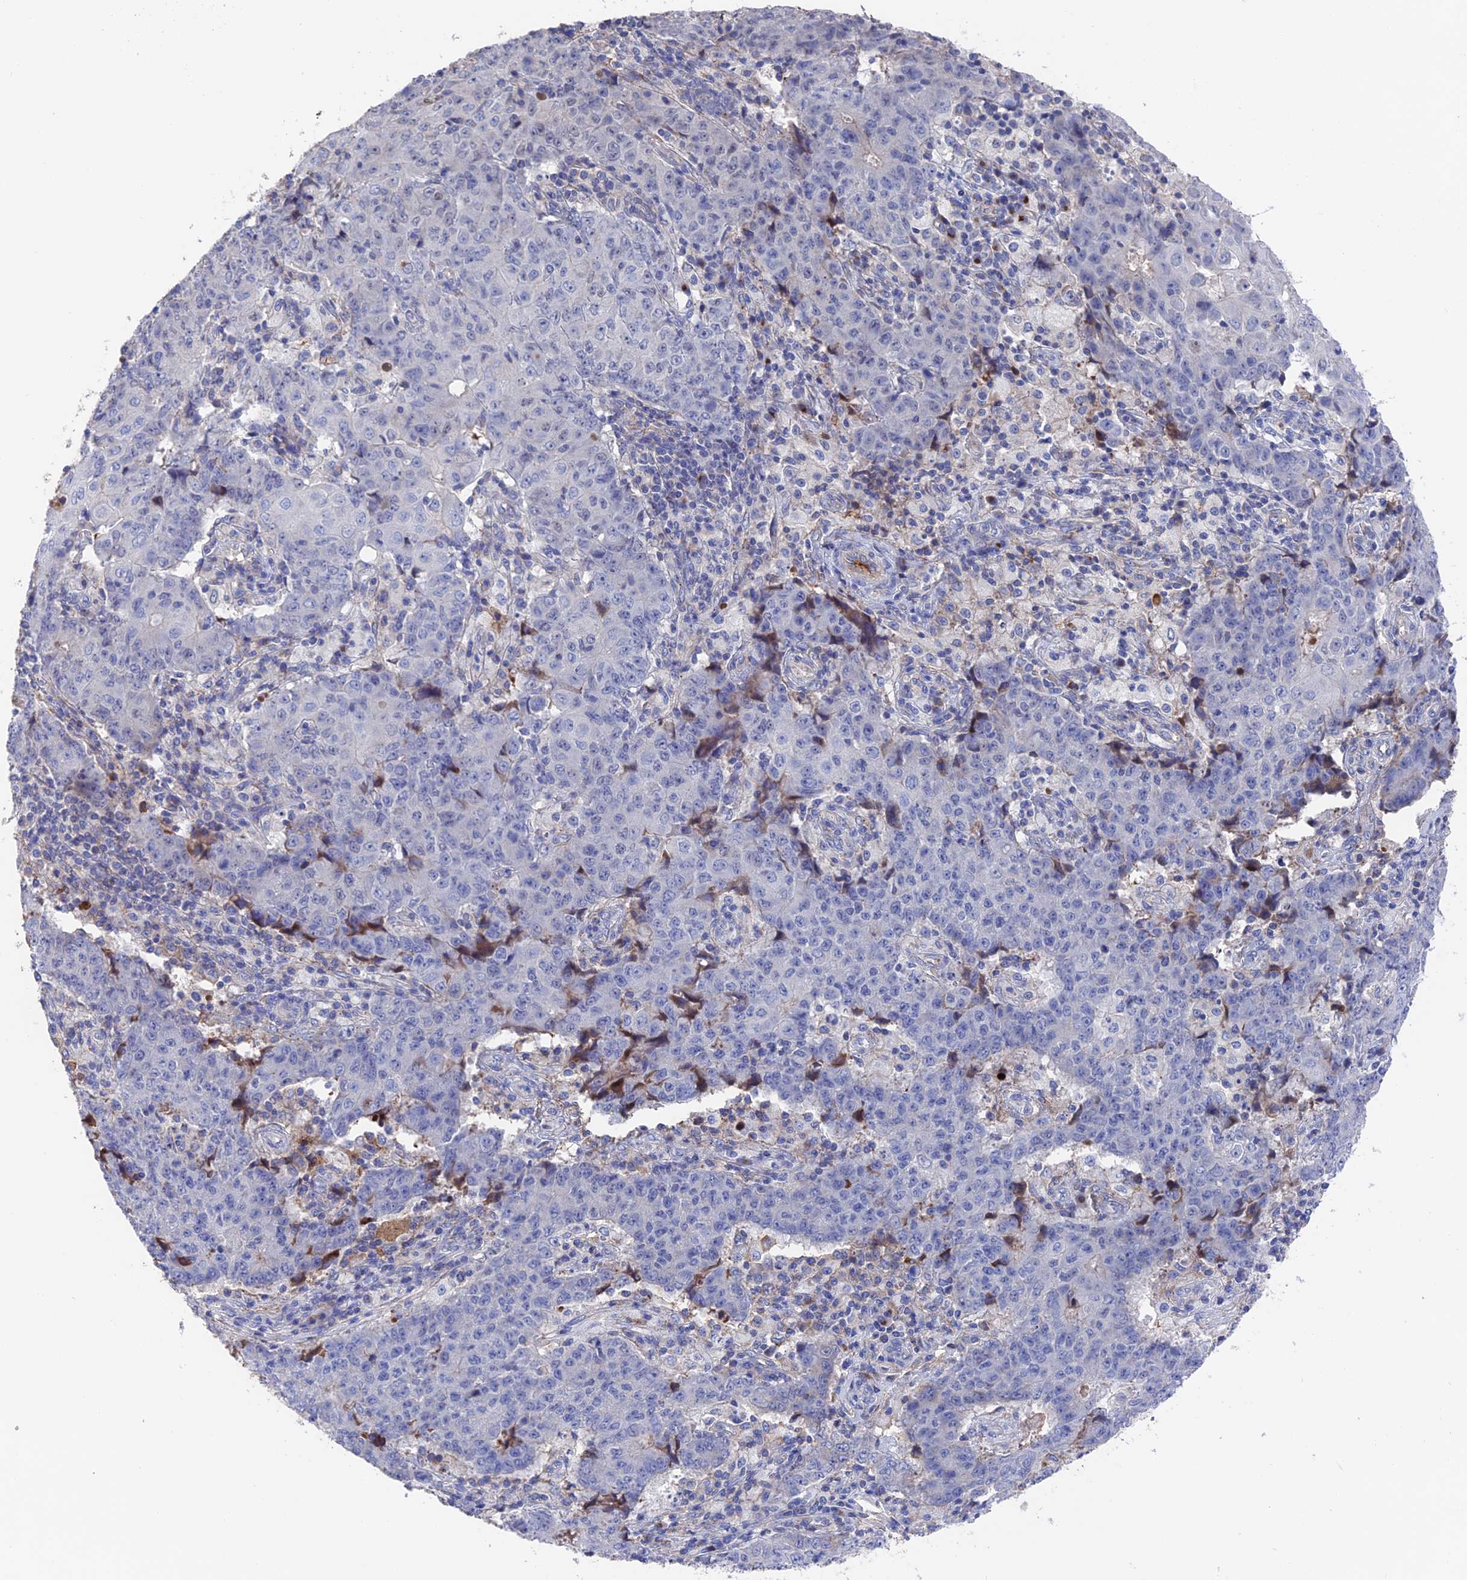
{"staining": {"intensity": "negative", "quantity": "none", "location": "none"}, "tissue": "ovarian cancer", "cell_type": "Tumor cells", "image_type": "cancer", "snomed": [{"axis": "morphology", "description": "Carcinoma, endometroid"}, {"axis": "topography", "description": "Ovary"}], "caption": "Immunohistochemistry (IHC) histopathology image of neoplastic tissue: human ovarian cancer stained with DAB demonstrates no significant protein positivity in tumor cells.", "gene": "HPF1", "patient": {"sex": "female", "age": 42}}